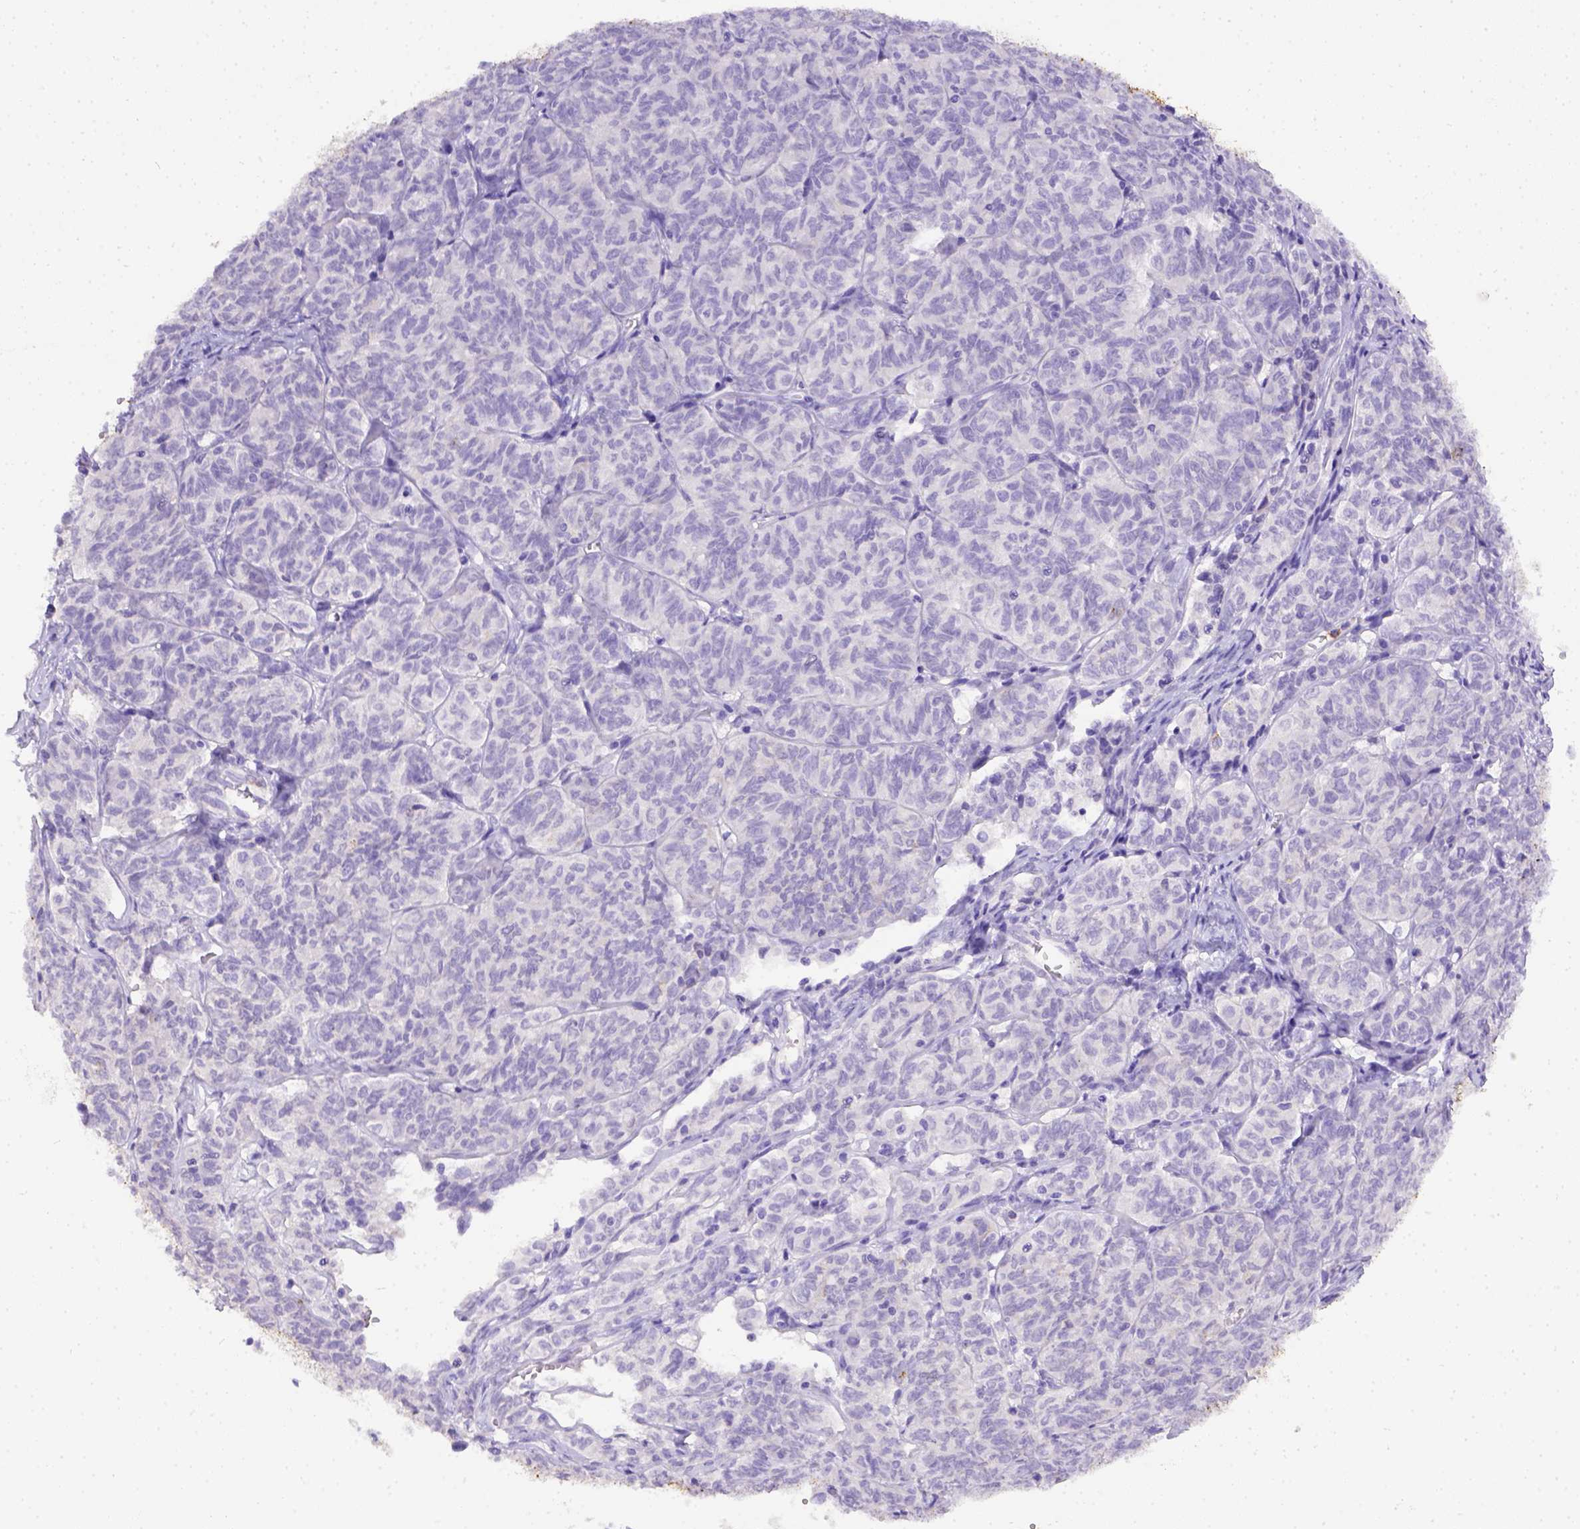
{"staining": {"intensity": "negative", "quantity": "none", "location": "none"}, "tissue": "ovarian cancer", "cell_type": "Tumor cells", "image_type": "cancer", "snomed": [{"axis": "morphology", "description": "Carcinoma, endometroid"}, {"axis": "topography", "description": "Ovary"}], "caption": "This image is of endometroid carcinoma (ovarian) stained with immunohistochemistry to label a protein in brown with the nuclei are counter-stained blue. There is no expression in tumor cells.", "gene": "B3GAT1", "patient": {"sex": "female", "age": 80}}